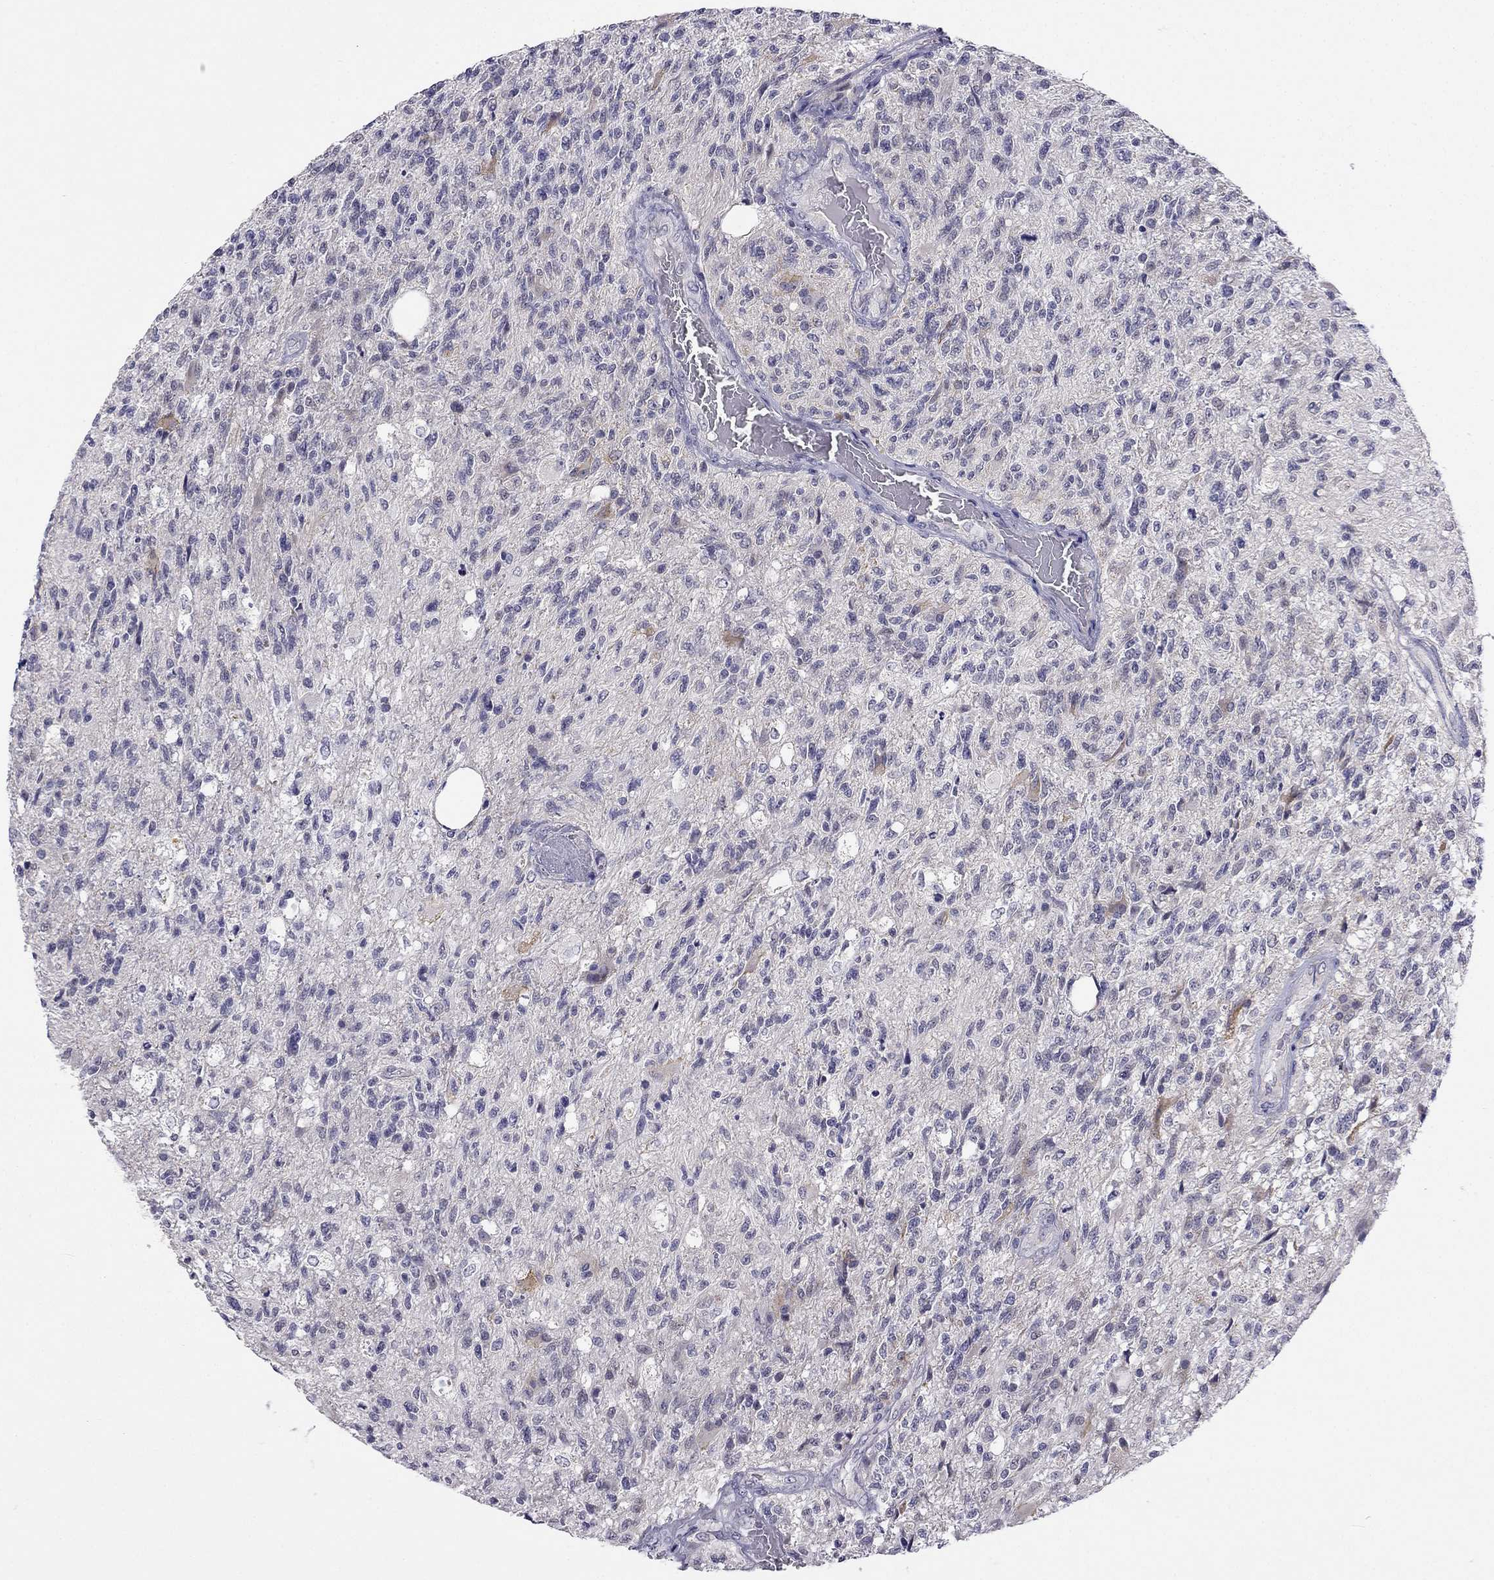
{"staining": {"intensity": "negative", "quantity": "none", "location": "none"}, "tissue": "glioma", "cell_type": "Tumor cells", "image_type": "cancer", "snomed": [{"axis": "morphology", "description": "Glioma, malignant, High grade"}, {"axis": "topography", "description": "Brain"}], "caption": "Protein analysis of malignant high-grade glioma displays no significant staining in tumor cells. (DAB (3,3'-diaminobenzidine) IHC with hematoxylin counter stain).", "gene": "C5orf49", "patient": {"sex": "male", "age": 56}}